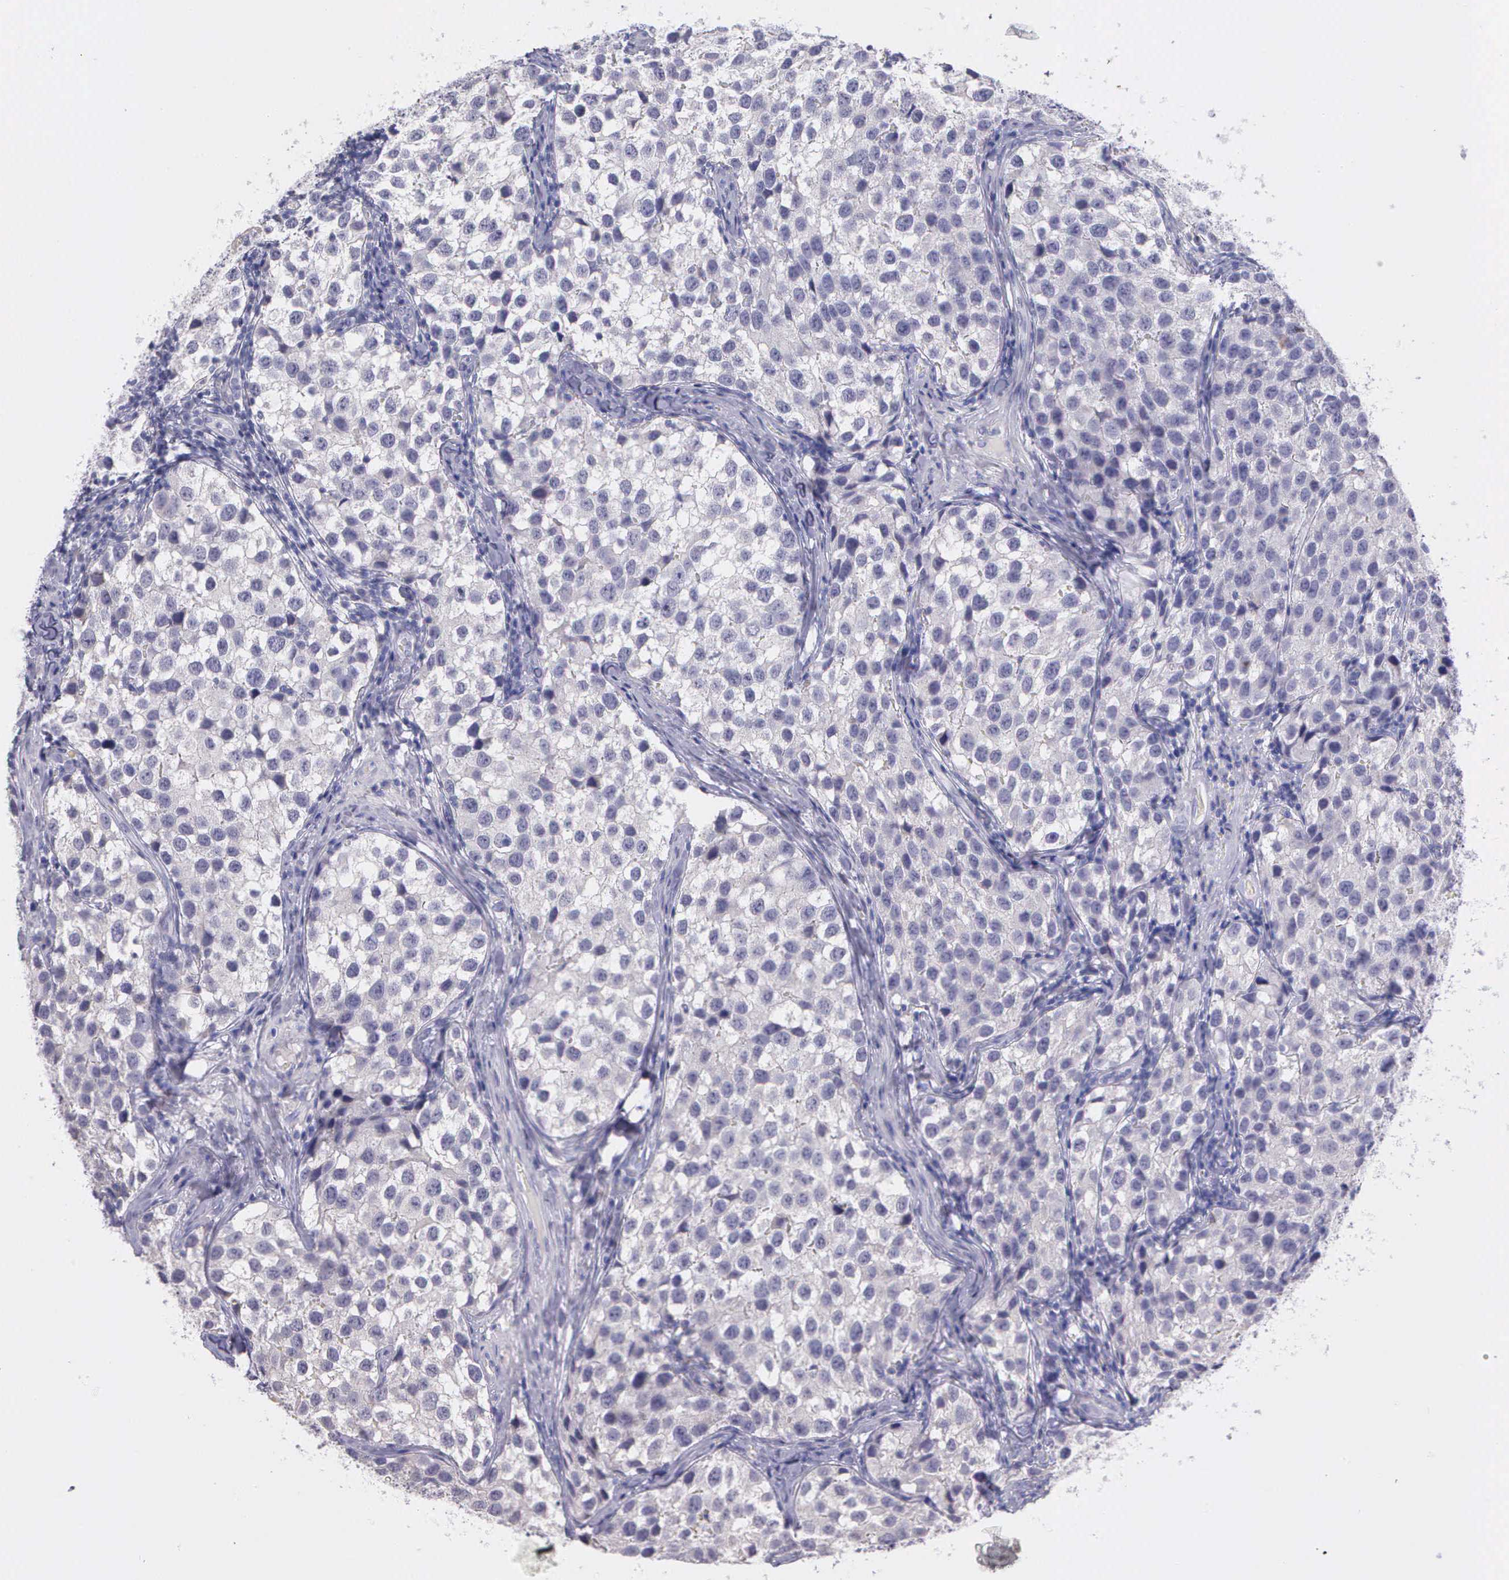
{"staining": {"intensity": "negative", "quantity": "none", "location": "none"}, "tissue": "testis cancer", "cell_type": "Tumor cells", "image_type": "cancer", "snomed": [{"axis": "morphology", "description": "Seminoma, NOS"}, {"axis": "topography", "description": "Testis"}], "caption": "Immunohistochemistry (IHC) photomicrograph of neoplastic tissue: human testis seminoma stained with DAB (3,3'-diaminobenzidine) reveals no significant protein positivity in tumor cells.", "gene": "THSD7A", "patient": {"sex": "male", "age": 39}}